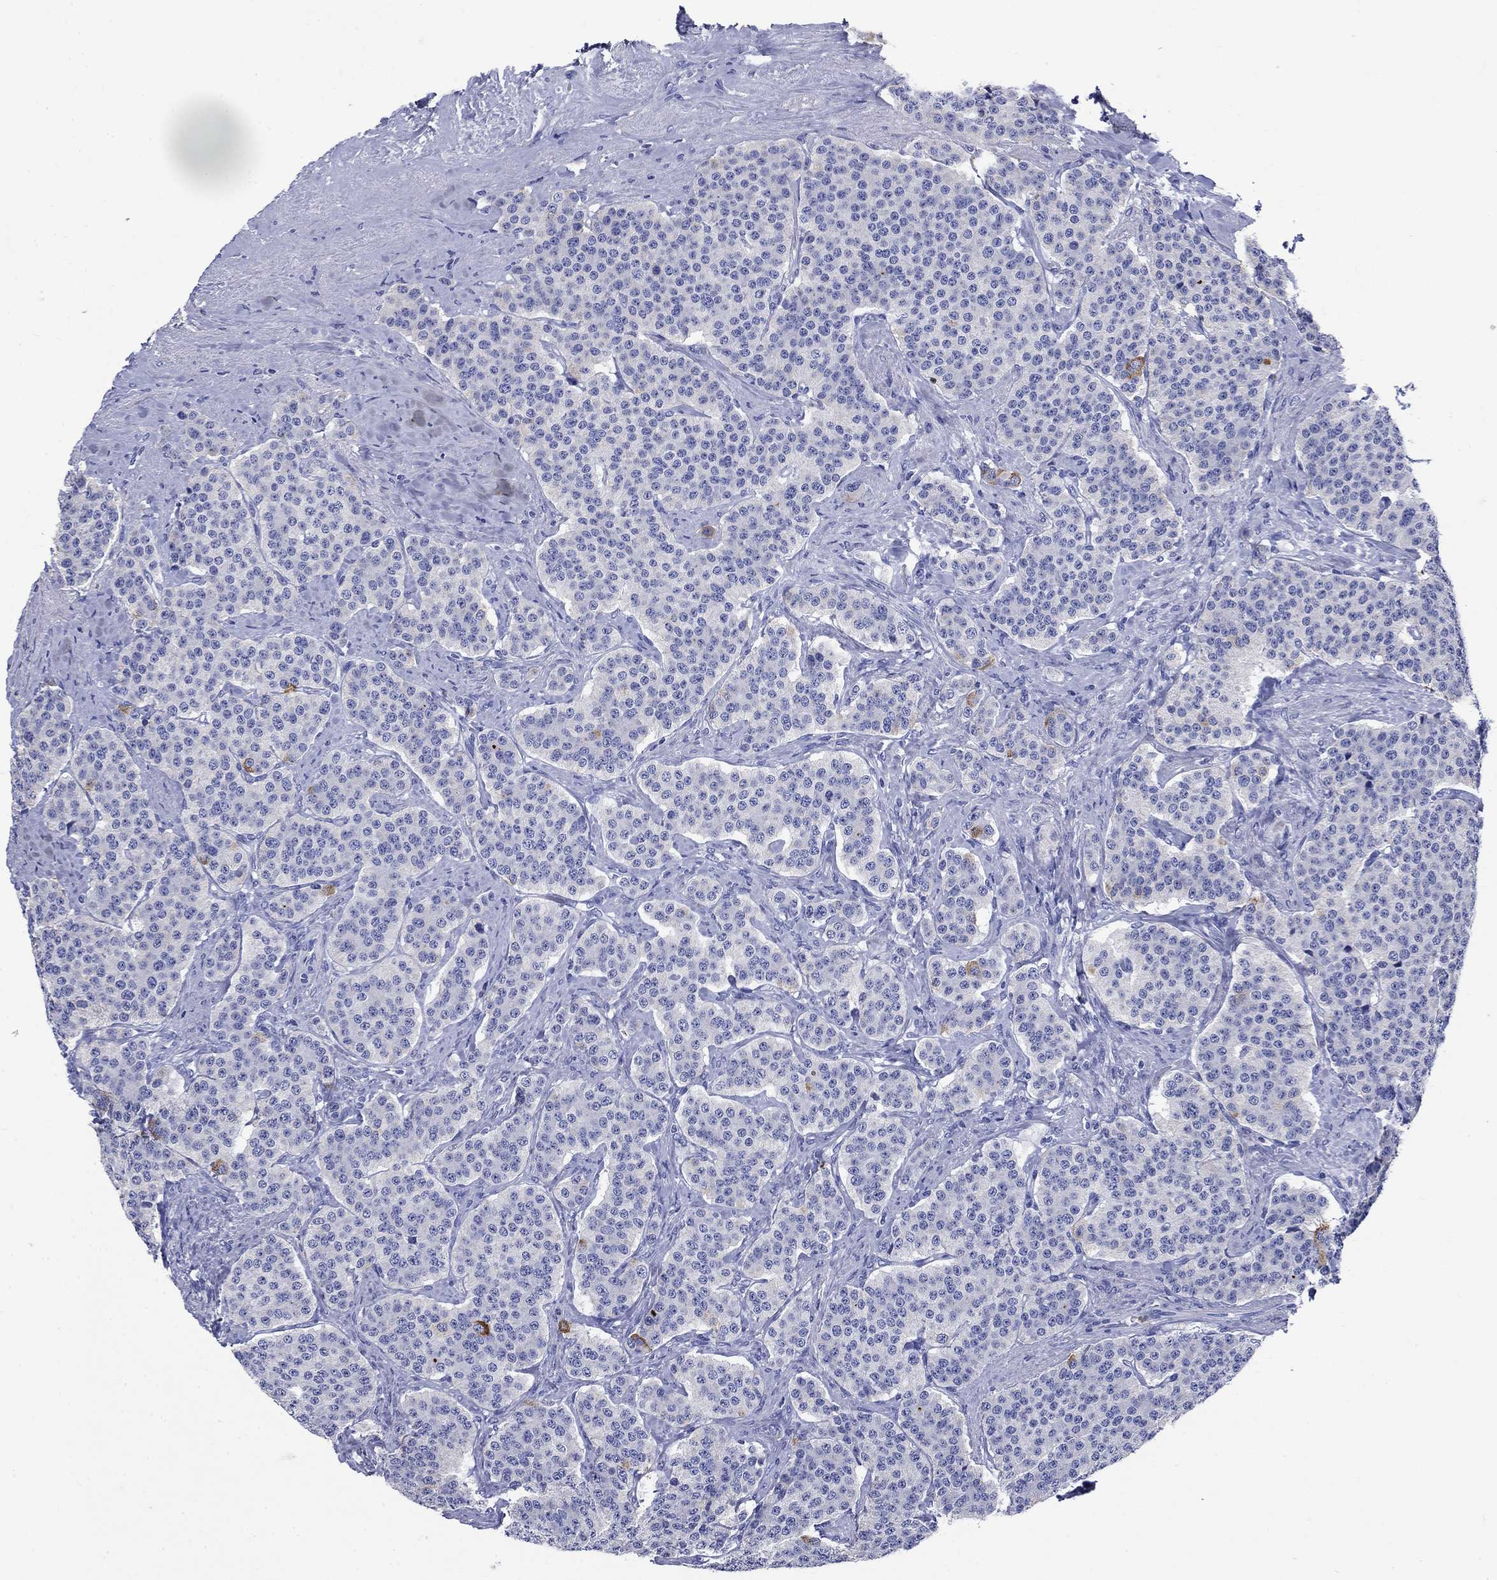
{"staining": {"intensity": "negative", "quantity": "none", "location": "none"}, "tissue": "carcinoid", "cell_type": "Tumor cells", "image_type": "cancer", "snomed": [{"axis": "morphology", "description": "Carcinoid, malignant, NOS"}, {"axis": "topography", "description": "Small intestine"}], "caption": "A photomicrograph of human carcinoid is negative for staining in tumor cells.", "gene": "TFR2", "patient": {"sex": "female", "age": 58}}